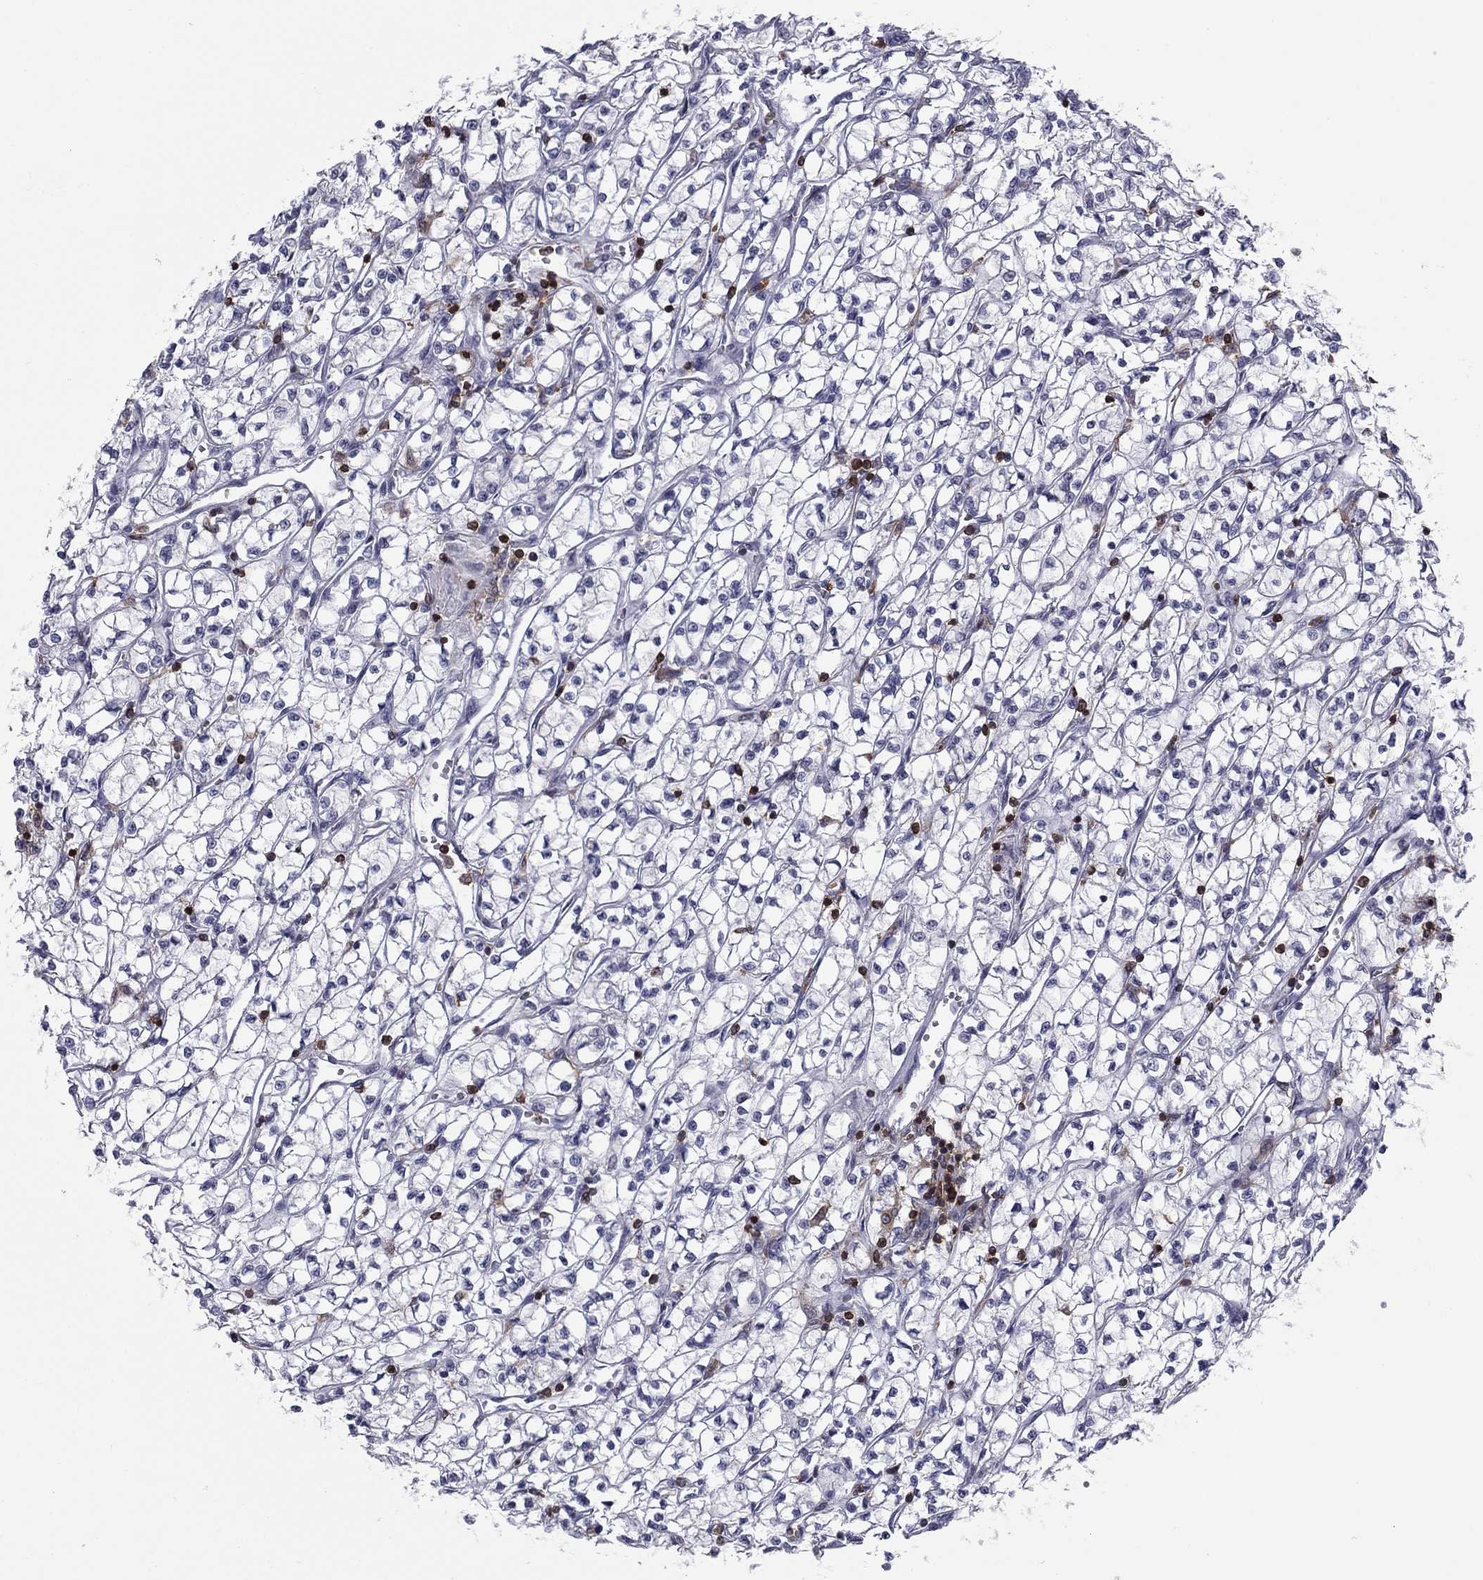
{"staining": {"intensity": "negative", "quantity": "none", "location": "none"}, "tissue": "renal cancer", "cell_type": "Tumor cells", "image_type": "cancer", "snomed": [{"axis": "morphology", "description": "Adenocarcinoma, NOS"}, {"axis": "topography", "description": "Kidney"}], "caption": "An immunohistochemistry micrograph of renal adenocarcinoma is shown. There is no staining in tumor cells of renal adenocarcinoma.", "gene": "ARHGAP27", "patient": {"sex": "female", "age": 64}}